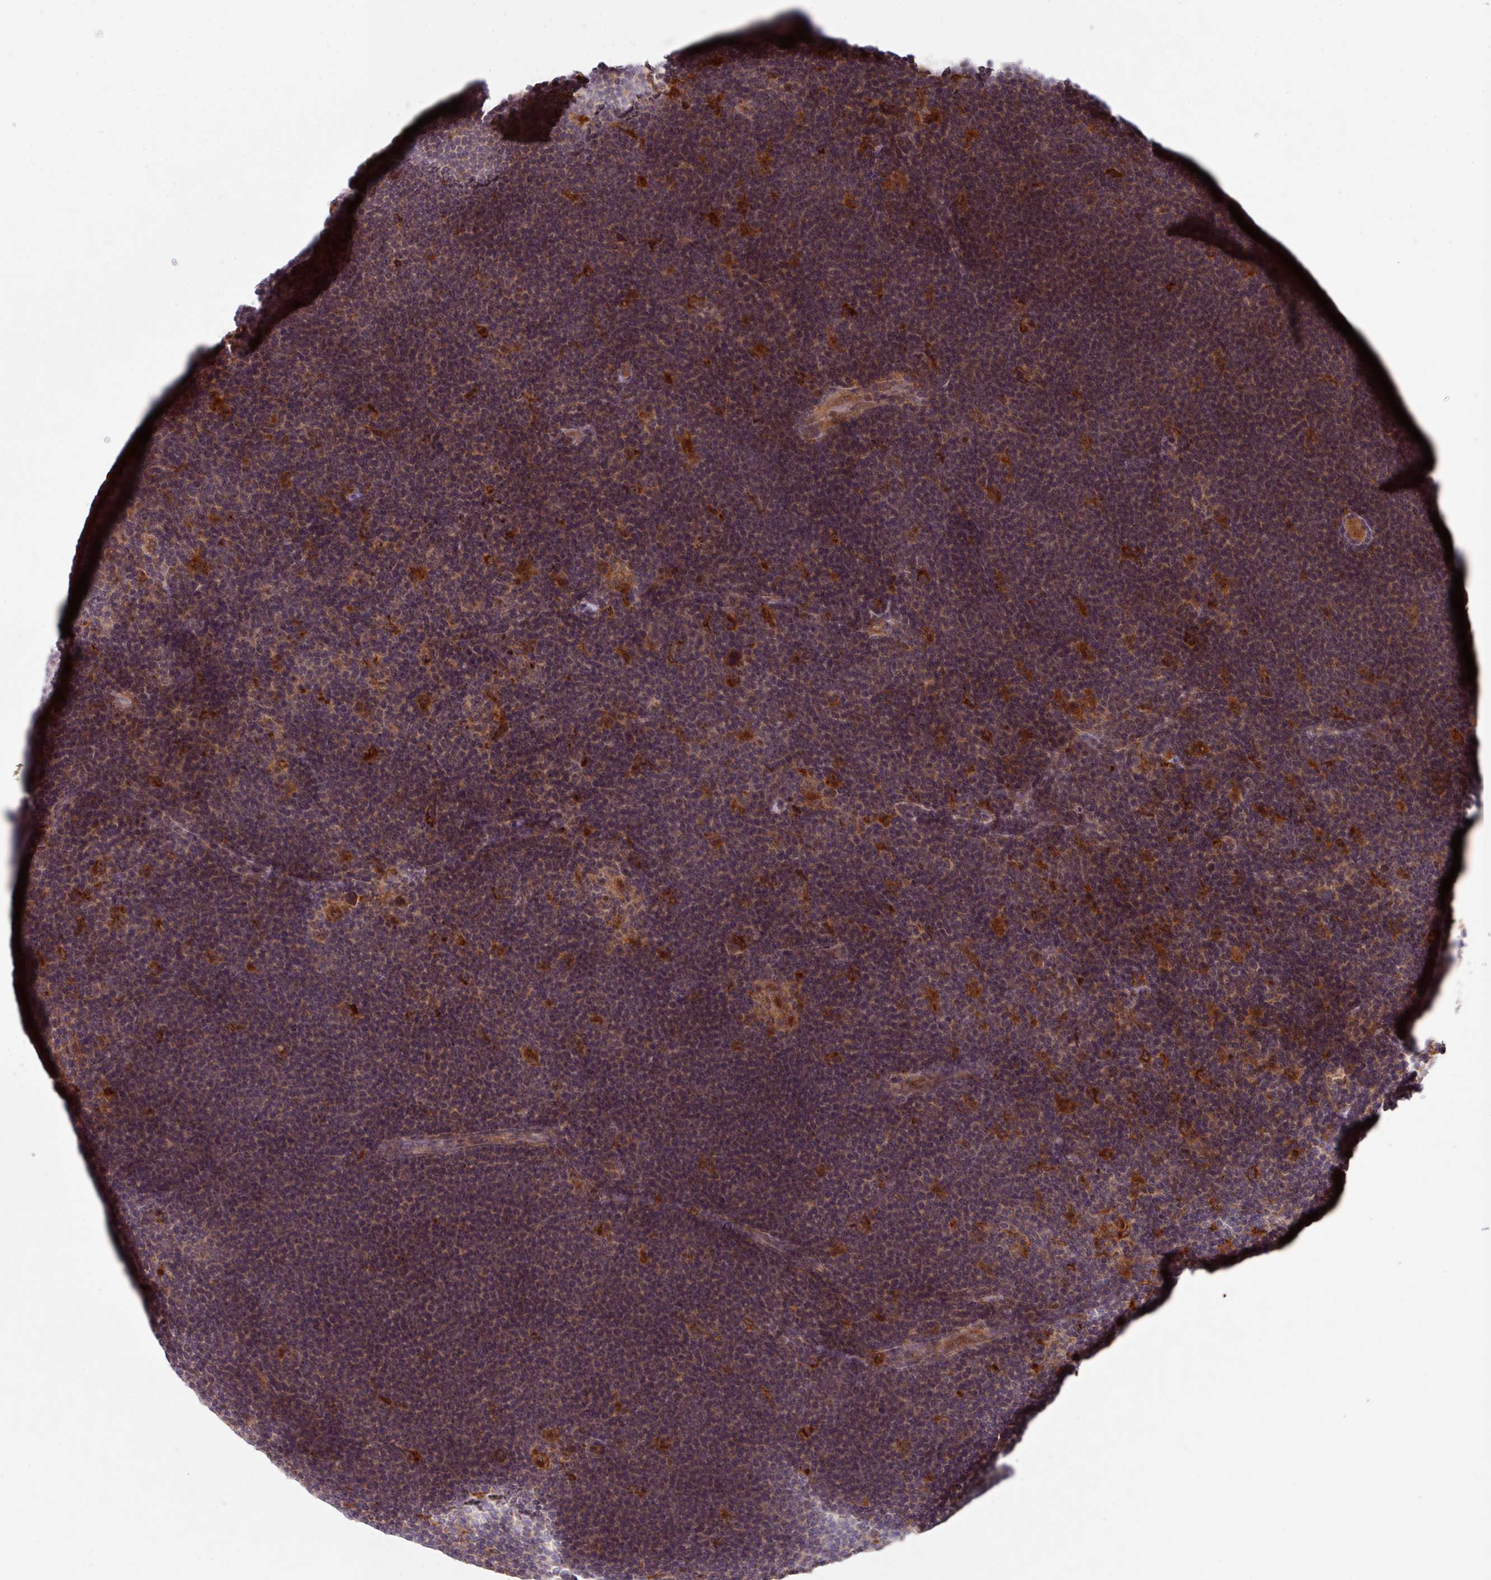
{"staining": {"intensity": "weak", "quantity": "25%-75%", "location": "cytoplasmic/membranous"}, "tissue": "lymphoma", "cell_type": "Tumor cells", "image_type": "cancer", "snomed": [{"axis": "morphology", "description": "Hodgkin's disease, NOS"}, {"axis": "topography", "description": "Lymph node"}], "caption": "Lymphoma stained with a protein marker reveals weak staining in tumor cells.", "gene": "TRIM14", "patient": {"sex": "female", "age": 57}}